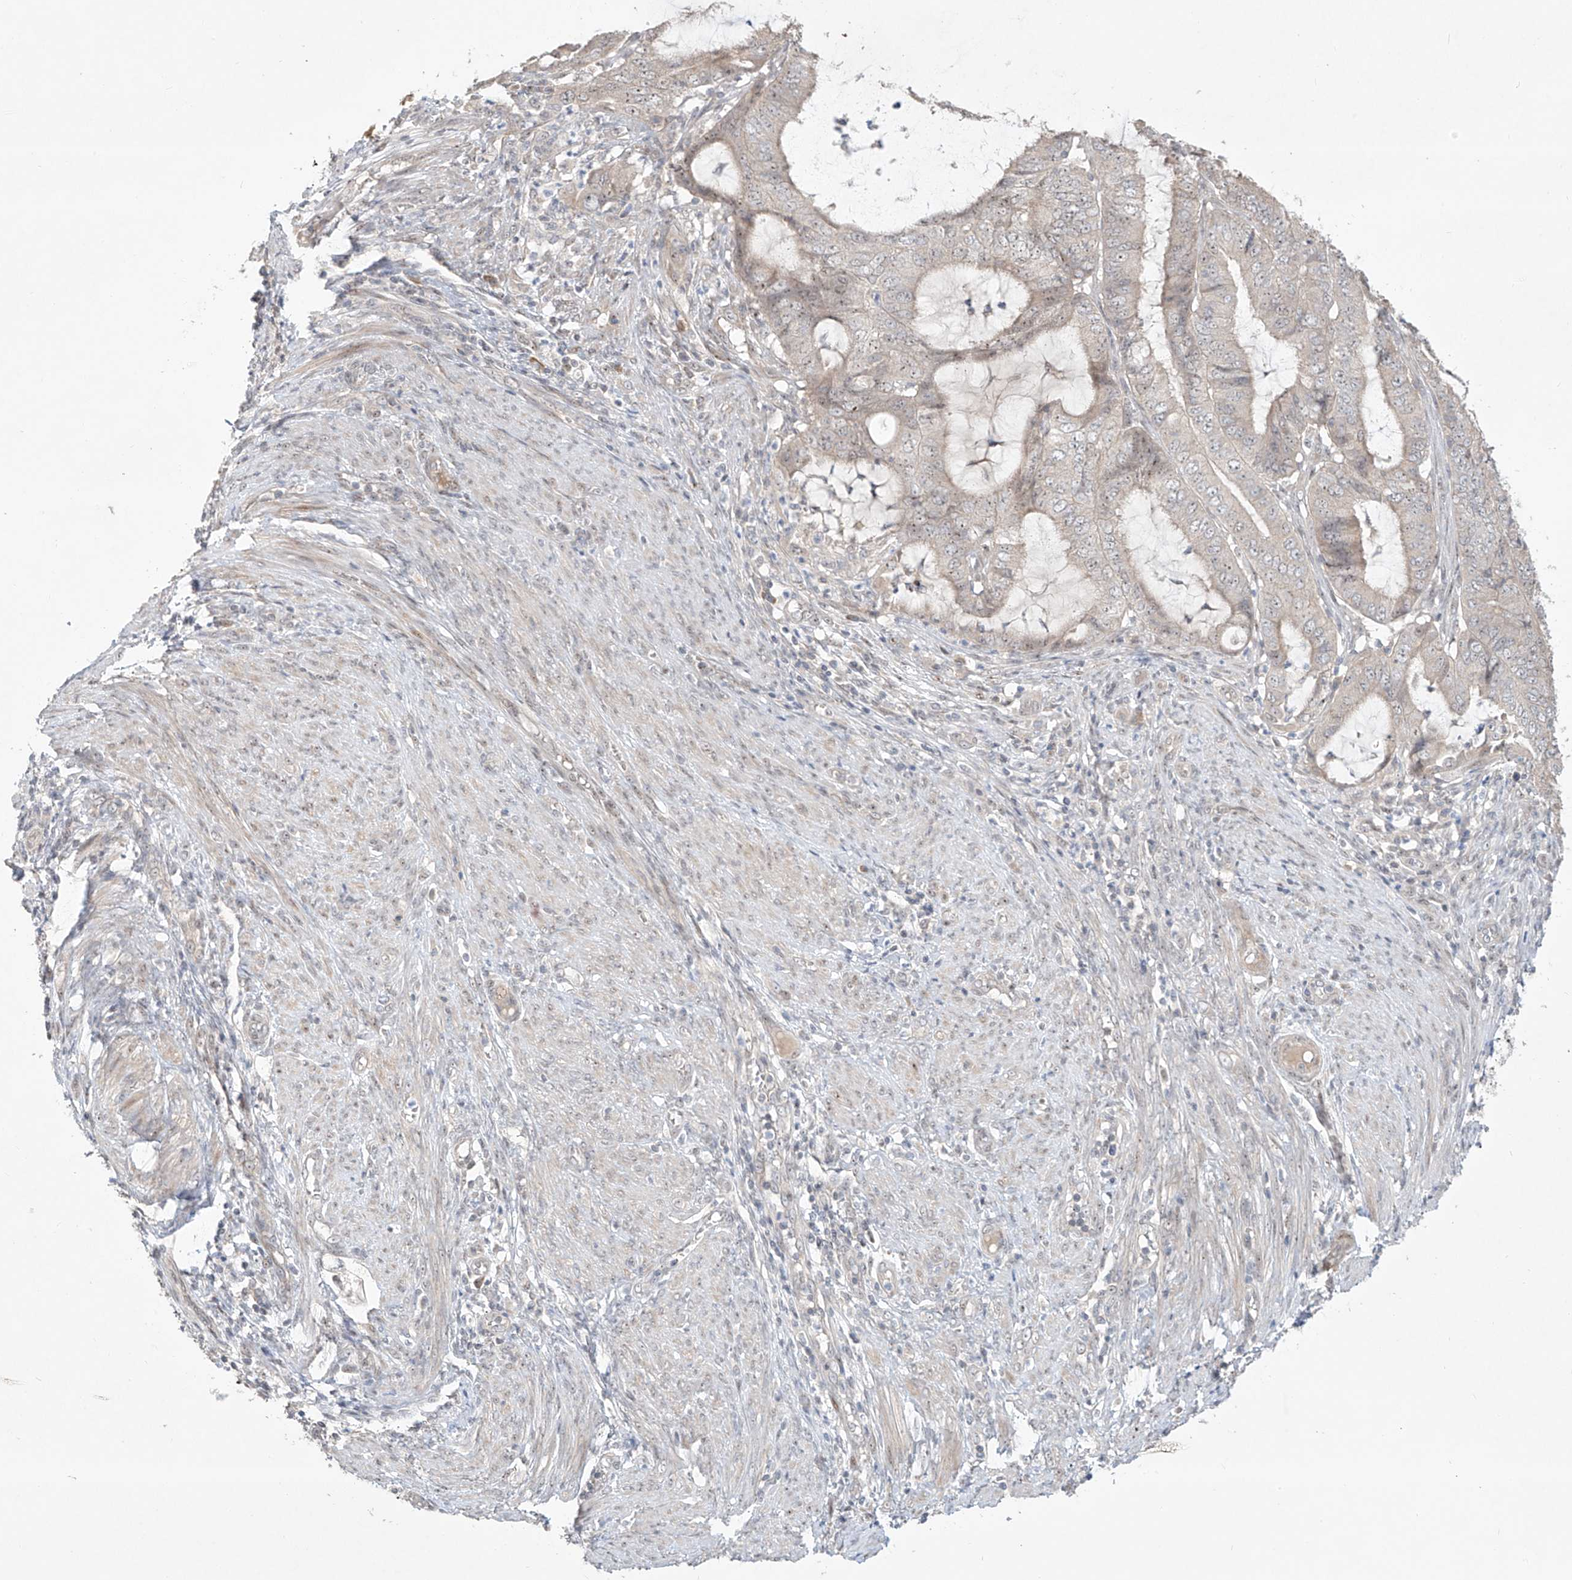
{"staining": {"intensity": "negative", "quantity": "none", "location": "none"}, "tissue": "endometrial cancer", "cell_type": "Tumor cells", "image_type": "cancer", "snomed": [{"axis": "morphology", "description": "Adenocarcinoma, NOS"}, {"axis": "topography", "description": "Endometrium"}], "caption": "A high-resolution micrograph shows IHC staining of endometrial cancer (adenocarcinoma), which shows no significant expression in tumor cells.", "gene": "TASP1", "patient": {"sex": "female", "age": 51}}